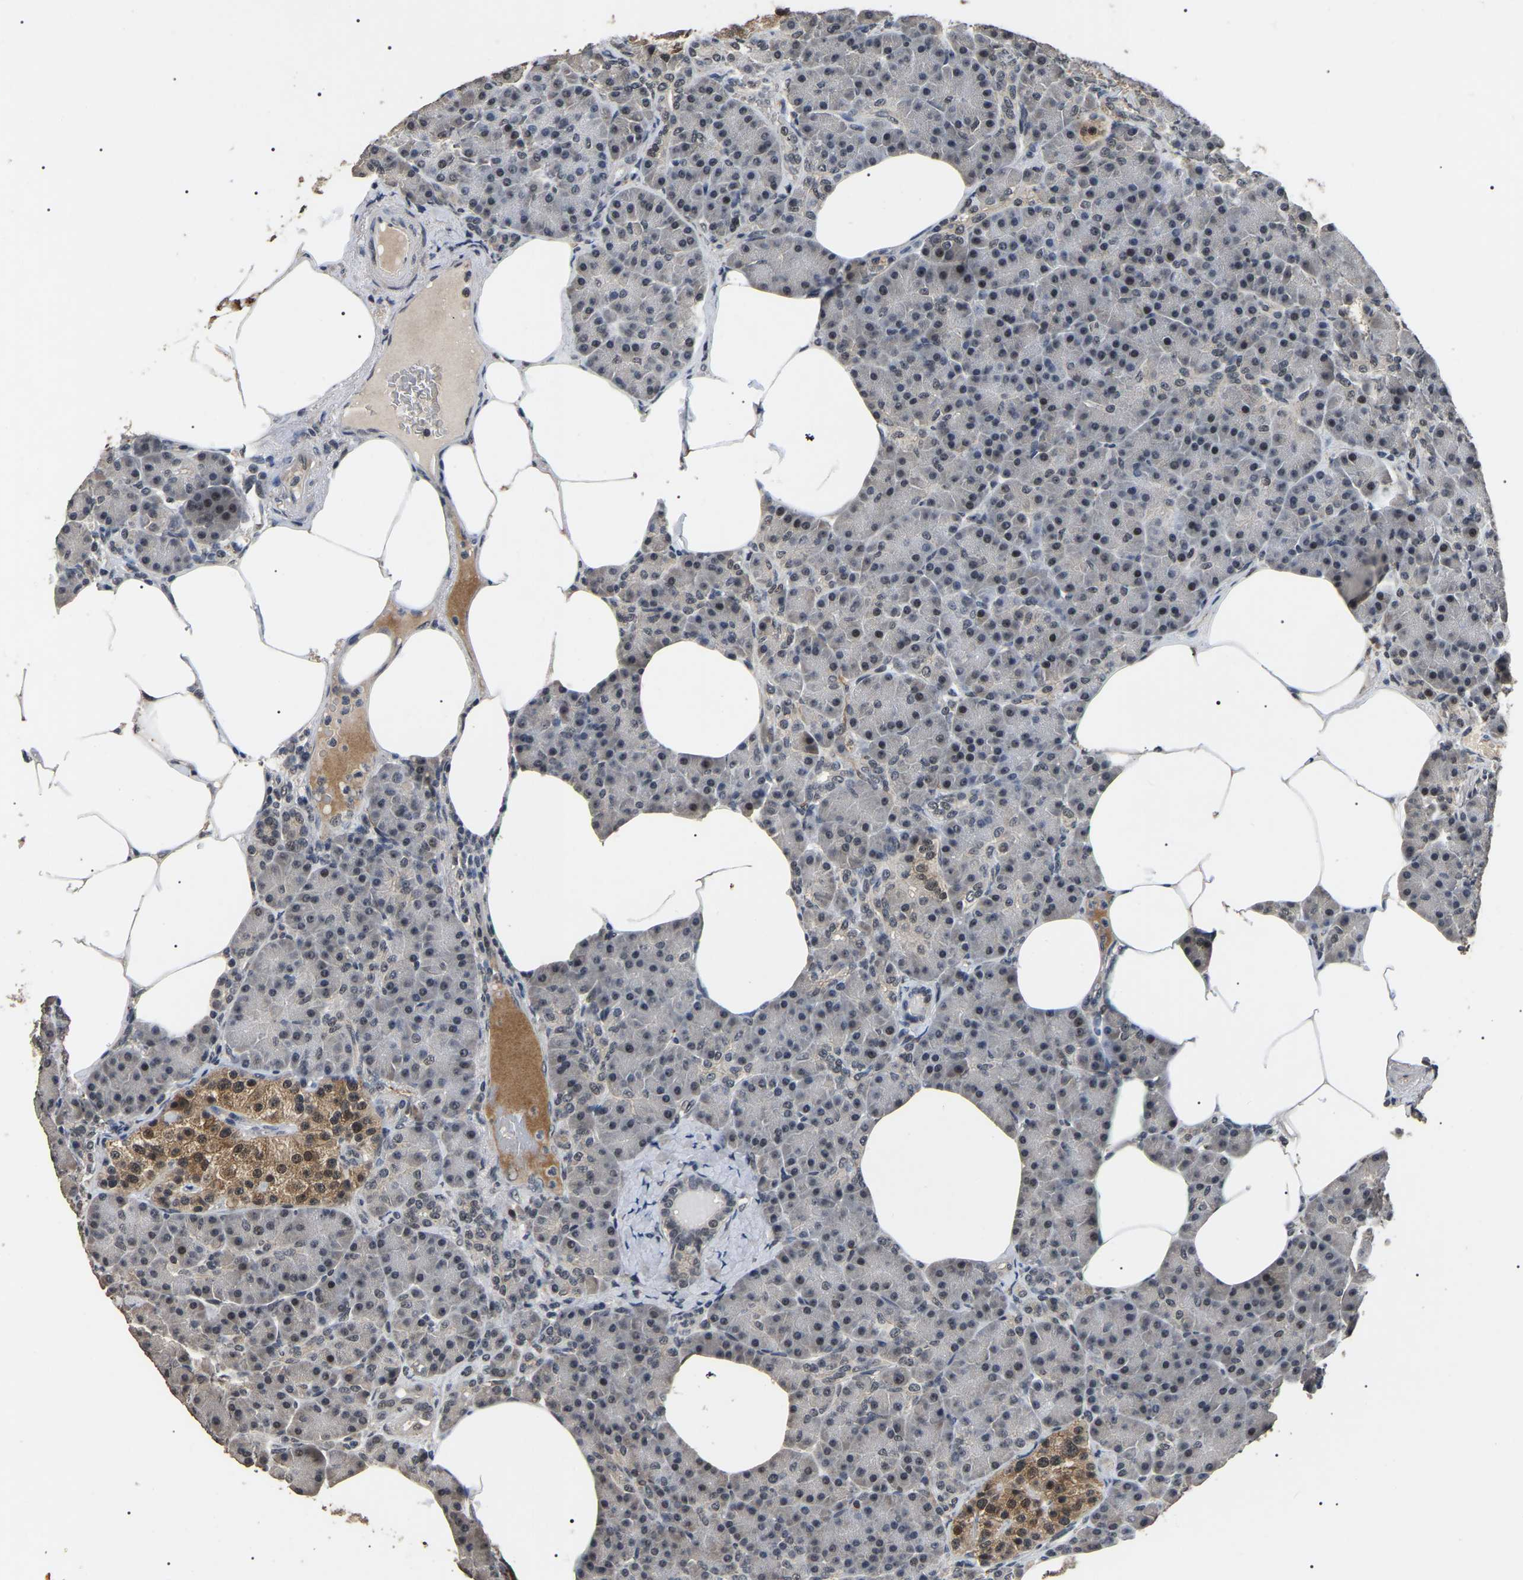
{"staining": {"intensity": "weak", "quantity": "25%-75%", "location": "nuclear"}, "tissue": "pancreas", "cell_type": "Exocrine glandular cells", "image_type": "normal", "snomed": [{"axis": "morphology", "description": "Normal tissue, NOS"}, {"axis": "topography", "description": "Pancreas"}], "caption": "Weak nuclear protein staining is present in approximately 25%-75% of exocrine glandular cells in pancreas.", "gene": "PPM1E", "patient": {"sex": "female", "age": 70}}